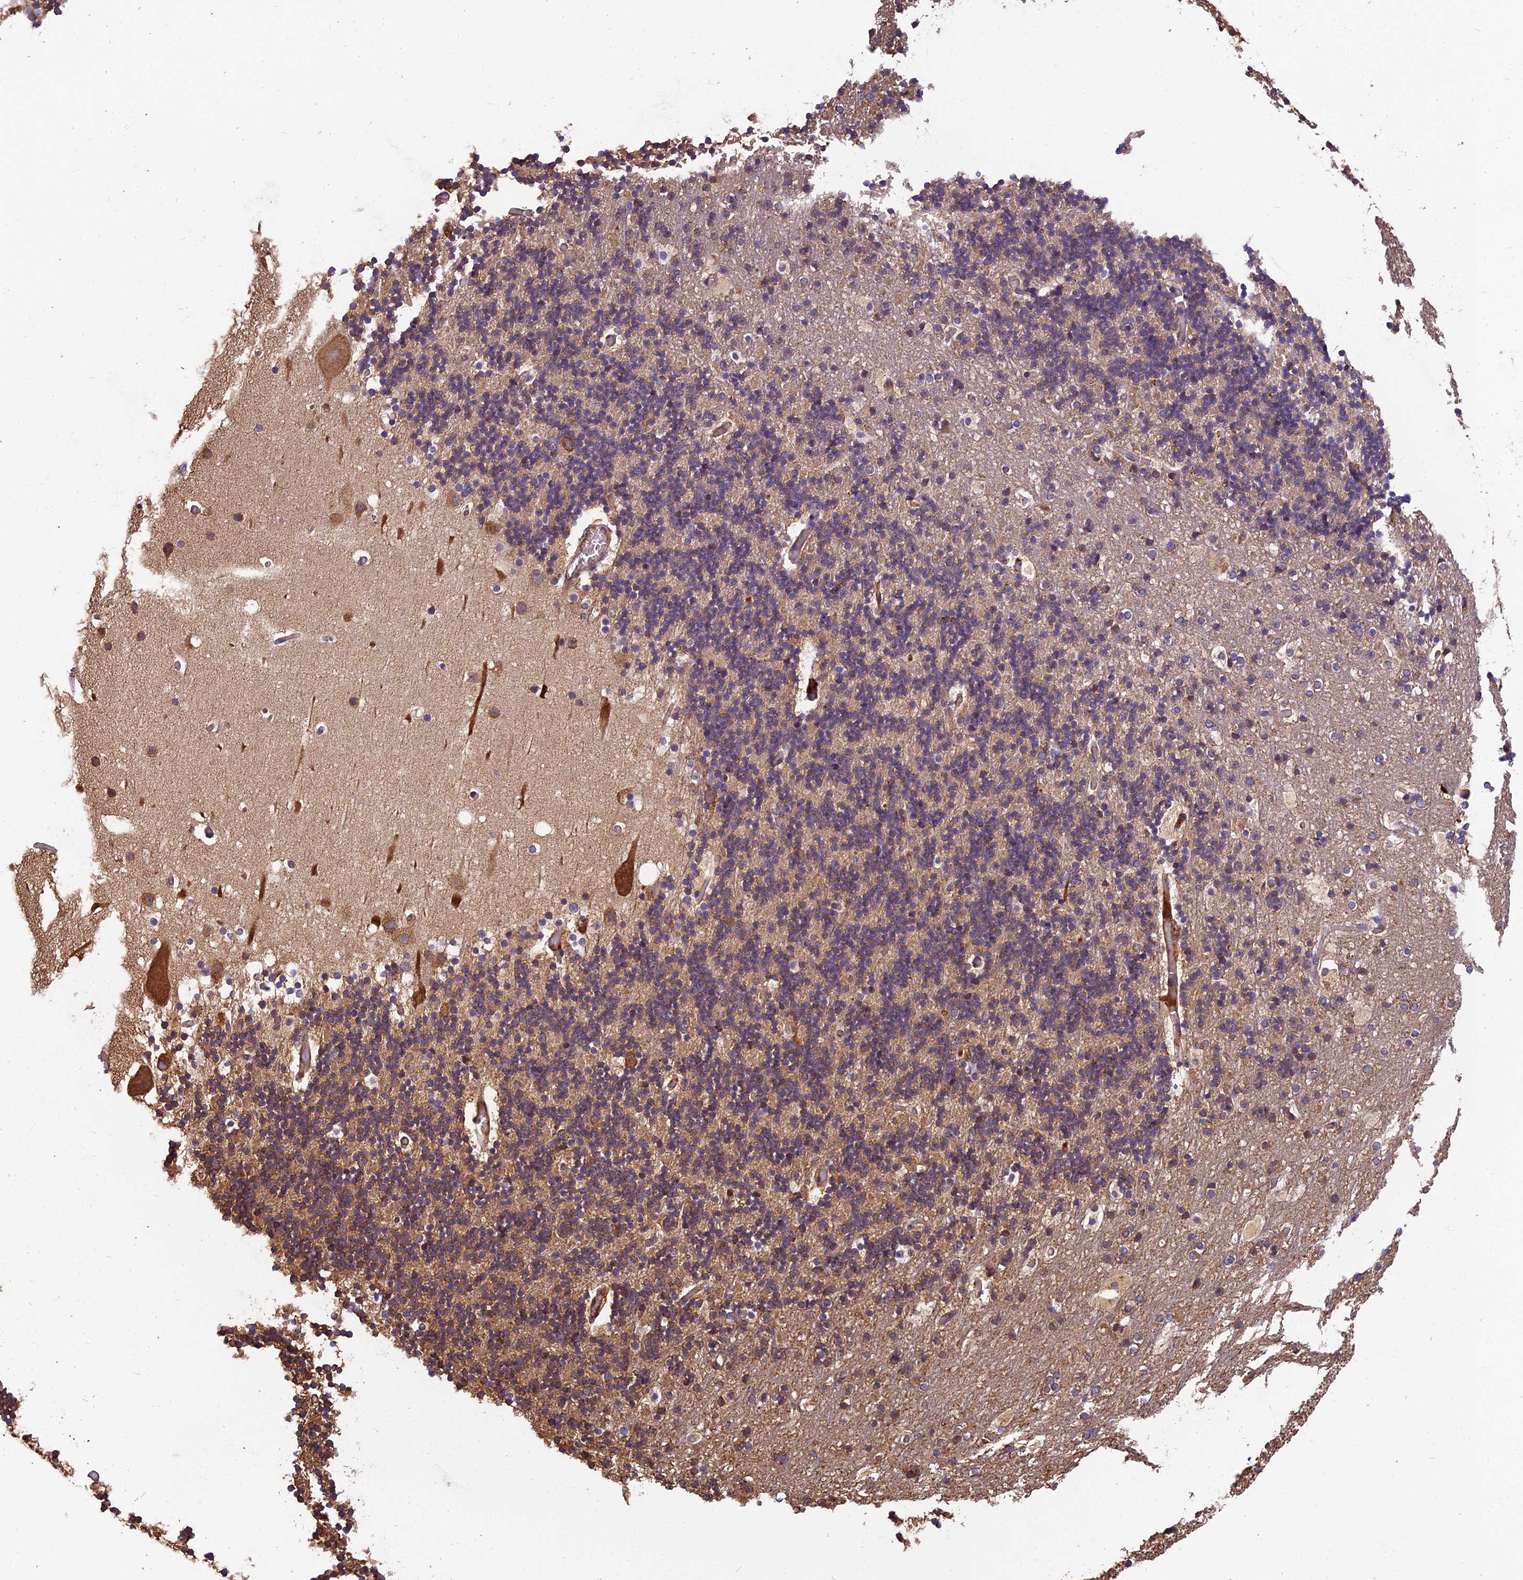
{"staining": {"intensity": "moderate", "quantity": "25%-75%", "location": "cytoplasmic/membranous"}, "tissue": "cerebellum", "cell_type": "Cells in granular layer", "image_type": "normal", "snomed": [{"axis": "morphology", "description": "Normal tissue, NOS"}, {"axis": "topography", "description": "Cerebellum"}], "caption": "Protein analysis of normal cerebellum shows moderate cytoplasmic/membranous positivity in approximately 25%-75% of cells in granular layer.", "gene": "SPDL1", "patient": {"sex": "male", "age": 57}}